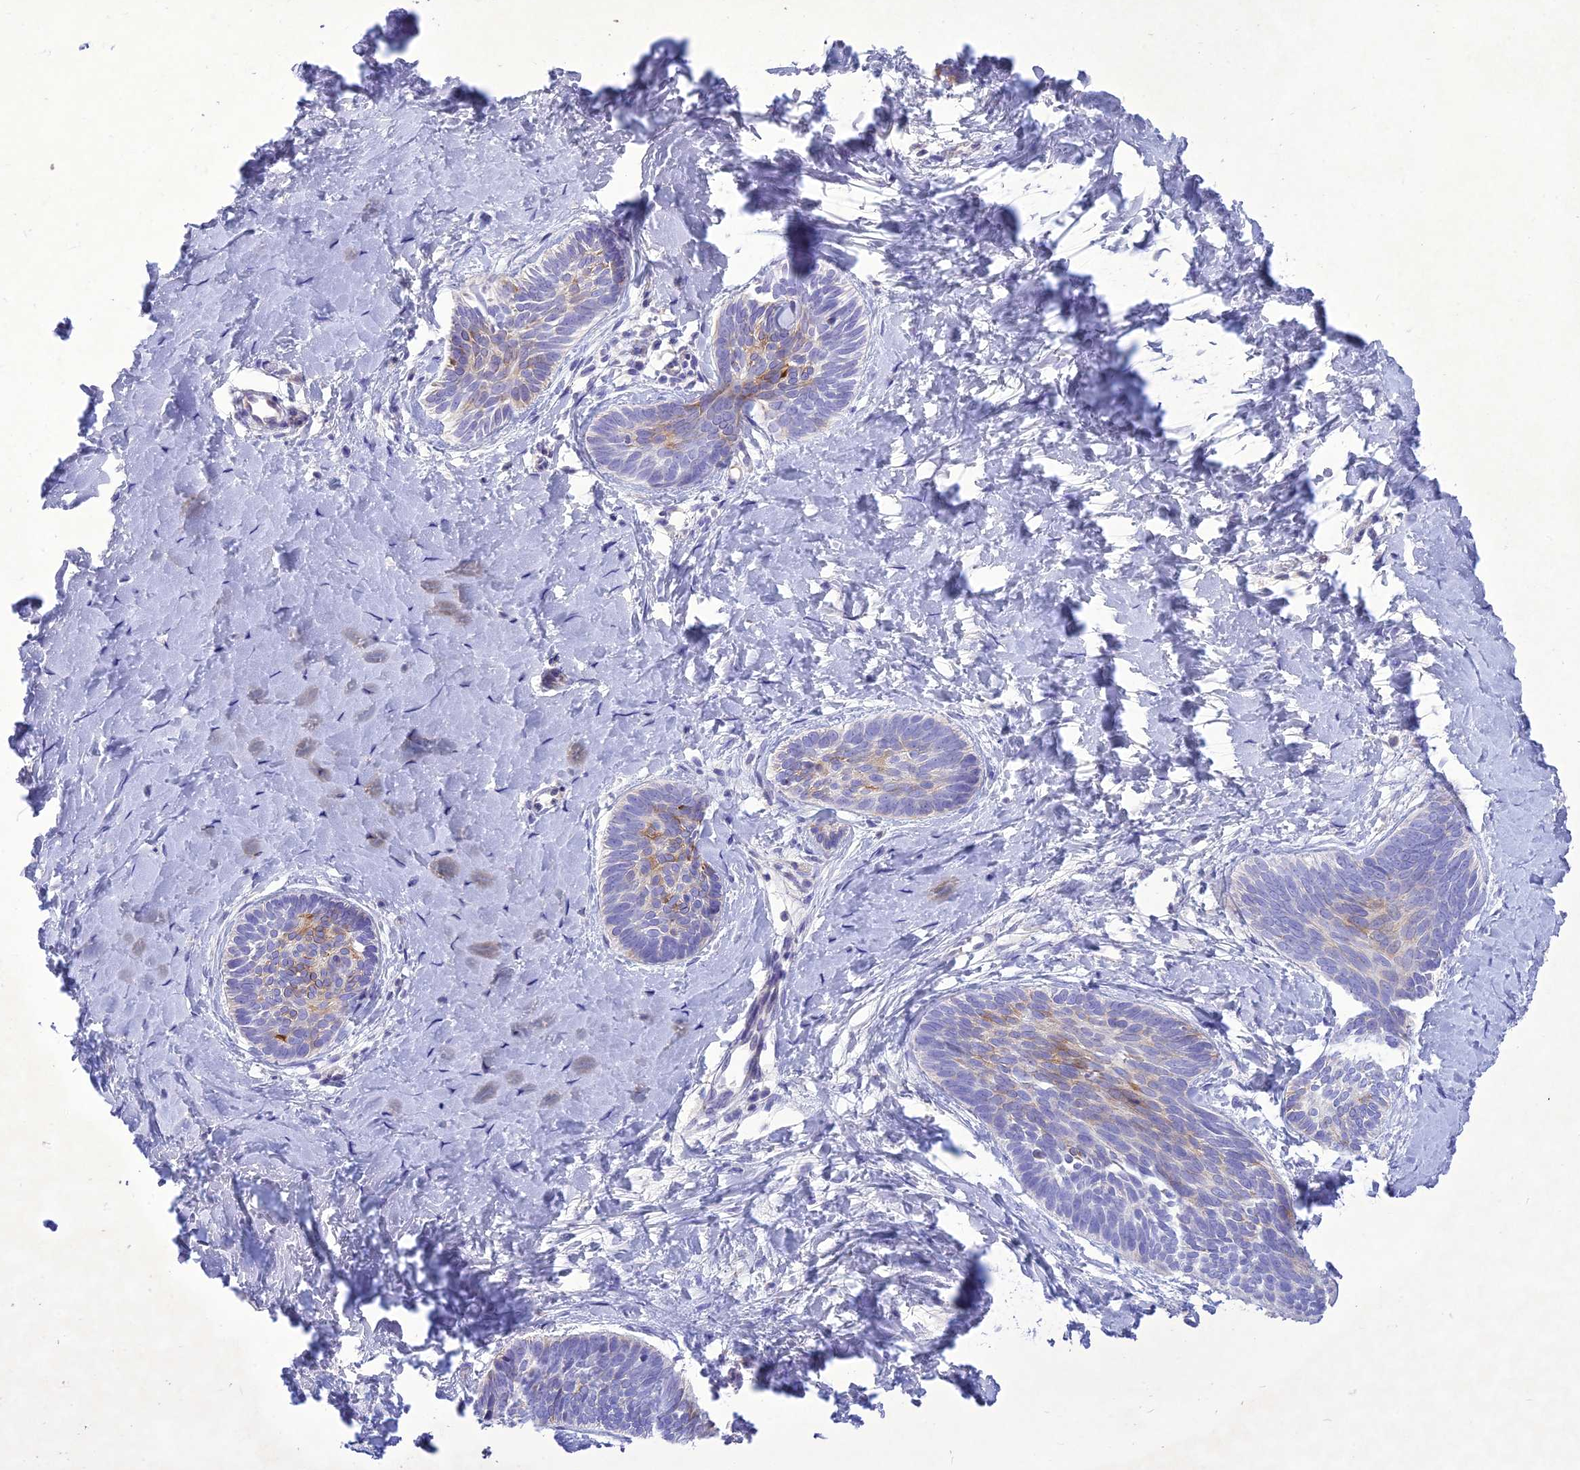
{"staining": {"intensity": "moderate", "quantity": "<25%", "location": "cytoplasmic/membranous"}, "tissue": "skin cancer", "cell_type": "Tumor cells", "image_type": "cancer", "snomed": [{"axis": "morphology", "description": "Basal cell carcinoma"}, {"axis": "topography", "description": "Skin"}], "caption": "Moderate cytoplasmic/membranous expression for a protein is identified in approximately <25% of tumor cells of skin cancer using IHC.", "gene": "SLC13A5", "patient": {"sex": "female", "age": 81}}